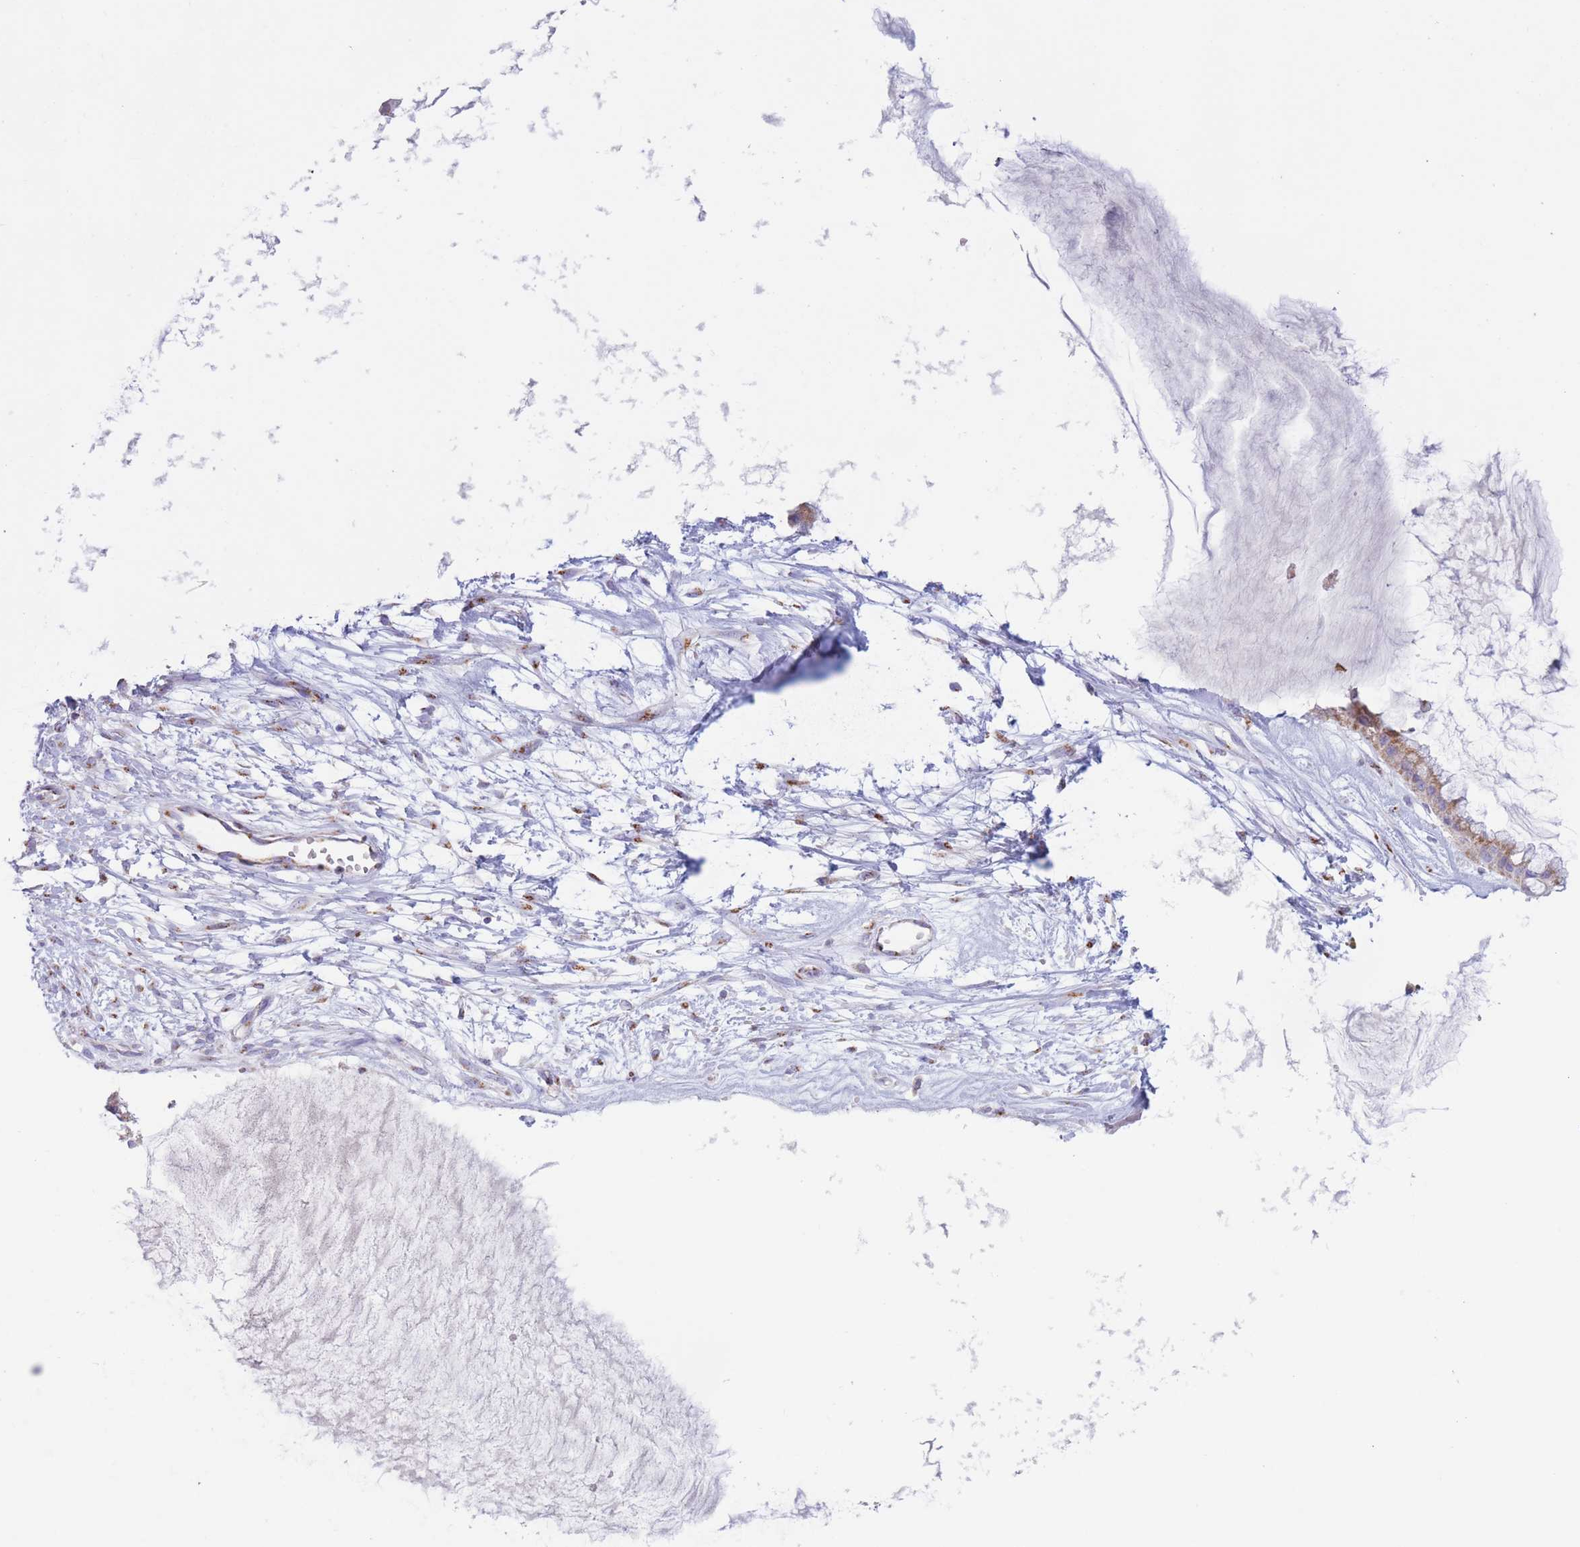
{"staining": {"intensity": "strong", "quantity": ">75%", "location": "cytoplasmic/membranous"}, "tissue": "ovarian cancer", "cell_type": "Tumor cells", "image_type": "cancer", "snomed": [{"axis": "morphology", "description": "Cystadenocarcinoma, mucinous, NOS"}, {"axis": "topography", "description": "Ovary"}], "caption": "Brown immunohistochemical staining in human ovarian mucinous cystadenocarcinoma demonstrates strong cytoplasmic/membranous staining in approximately >75% of tumor cells.", "gene": "MPND", "patient": {"sex": "female", "age": 73}}